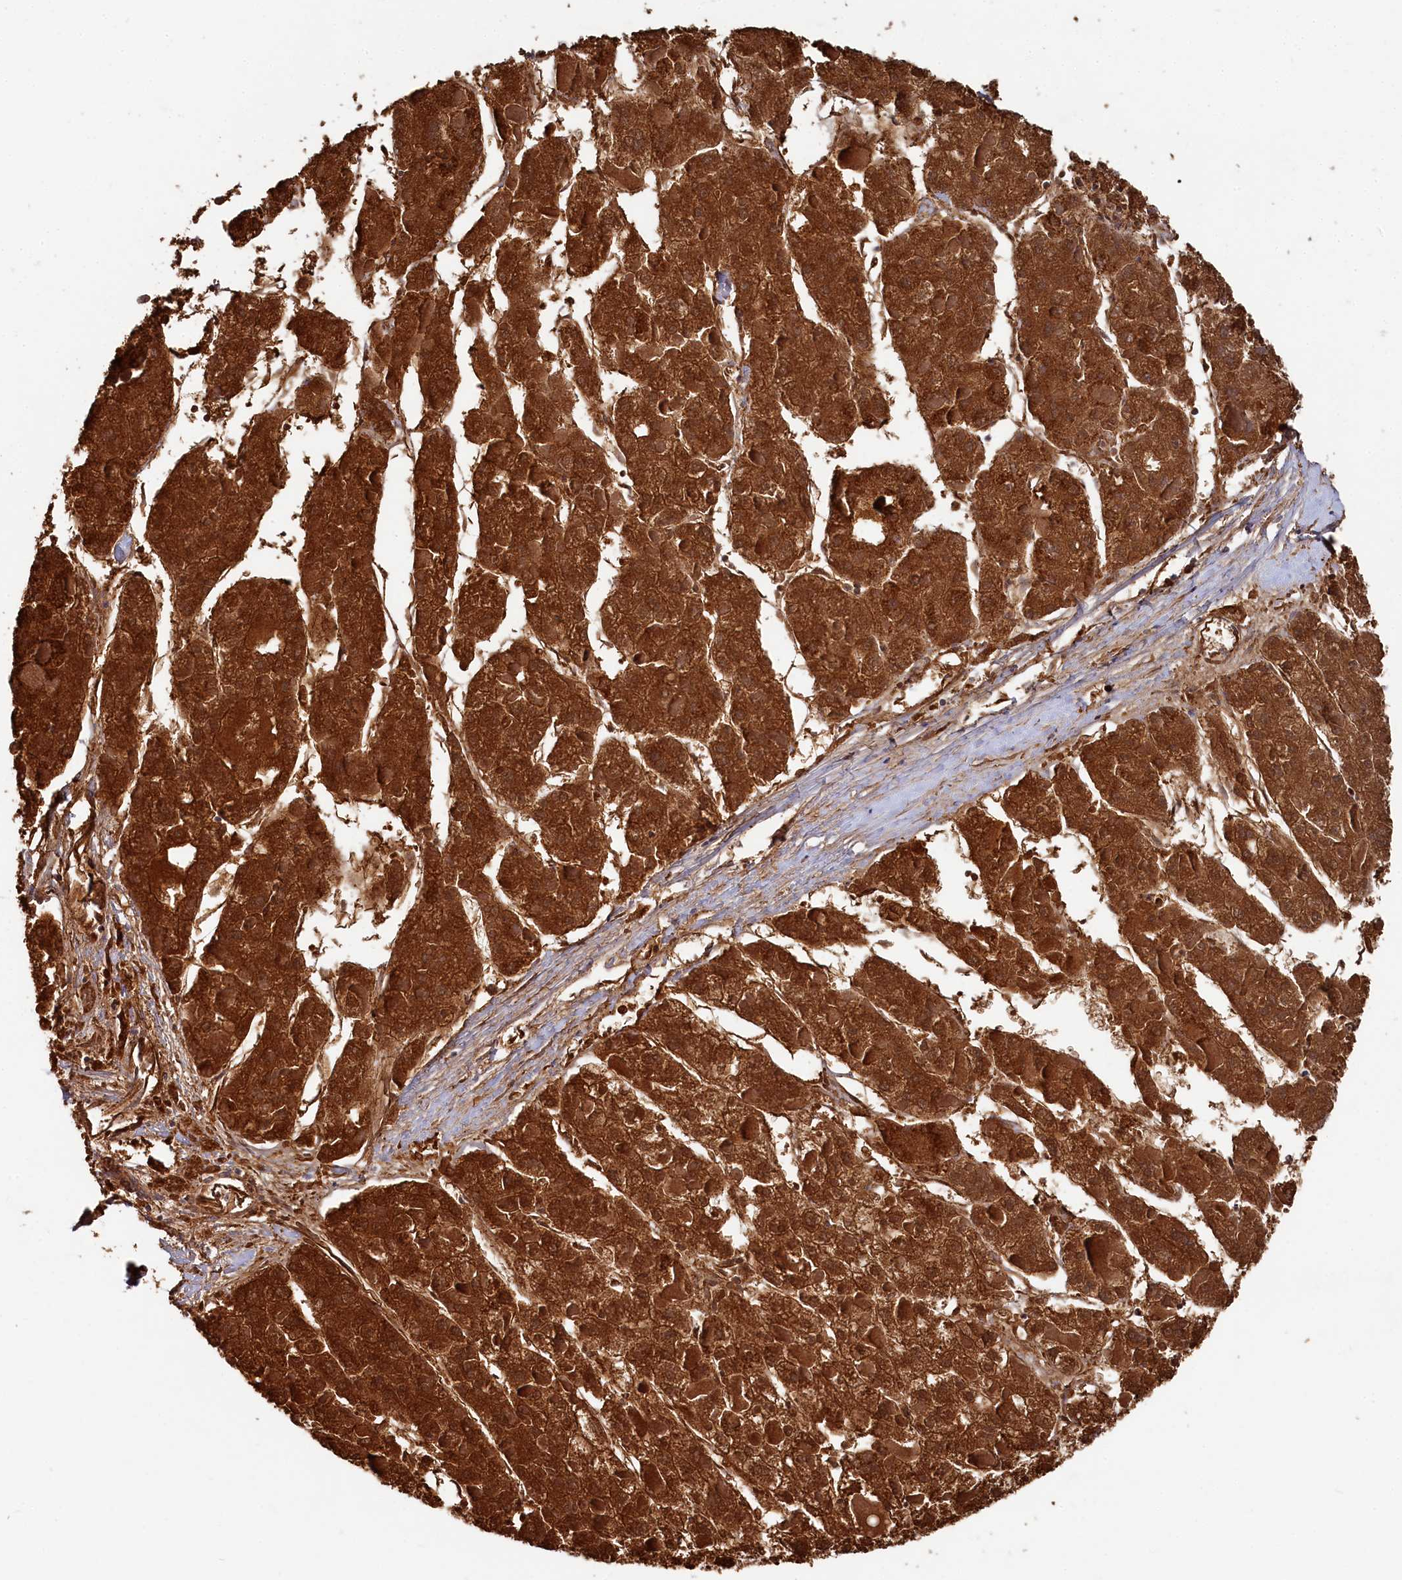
{"staining": {"intensity": "strong", "quantity": ">75%", "location": "cytoplasmic/membranous"}, "tissue": "liver cancer", "cell_type": "Tumor cells", "image_type": "cancer", "snomed": [{"axis": "morphology", "description": "Carcinoma, Hepatocellular, NOS"}, {"axis": "topography", "description": "Liver"}], "caption": "Liver hepatocellular carcinoma stained with a protein marker reveals strong staining in tumor cells.", "gene": "HAUS2", "patient": {"sex": "female", "age": 73}}